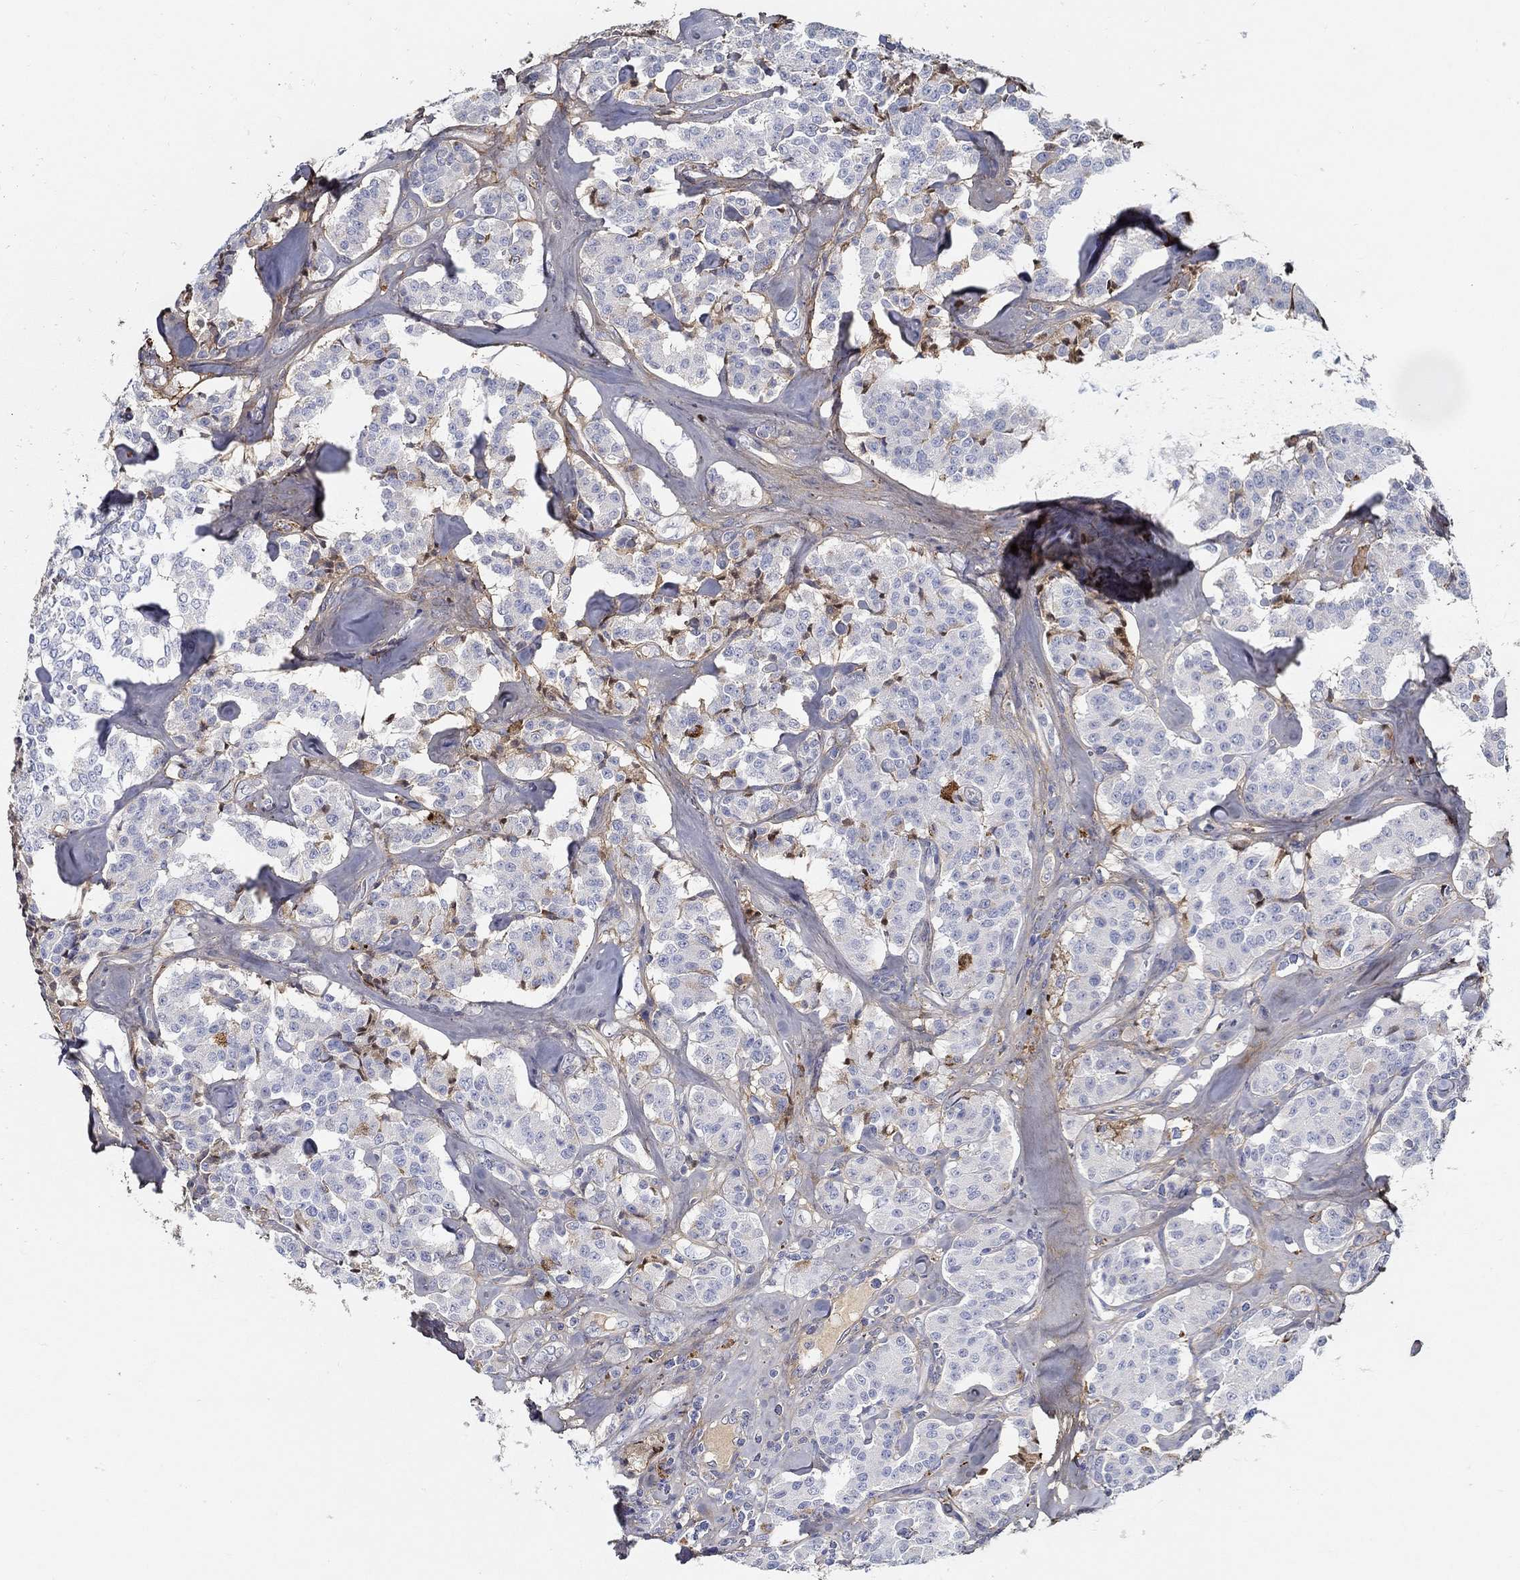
{"staining": {"intensity": "negative", "quantity": "none", "location": "none"}, "tissue": "carcinoid", "cell_type": "Tumor cells", "image_type": "cancer", "snomed": [{"axis": "morphology", "description": "Carcinoid, malignant, NOS"}, {"axis": "topography", "description": "Pancreas"}], "caption": "An image of carcinoid (malignant) stained for a protein shows no brown staining in tumor cells. (Stains: DAB (3,3'-diaminobenzidine) IHC with hematoxylin counter stain, Microscopy: brightfield microscopy at high magnification).", "gene": "TGFBI", "patient": {"sex": "male", "age": 41}}